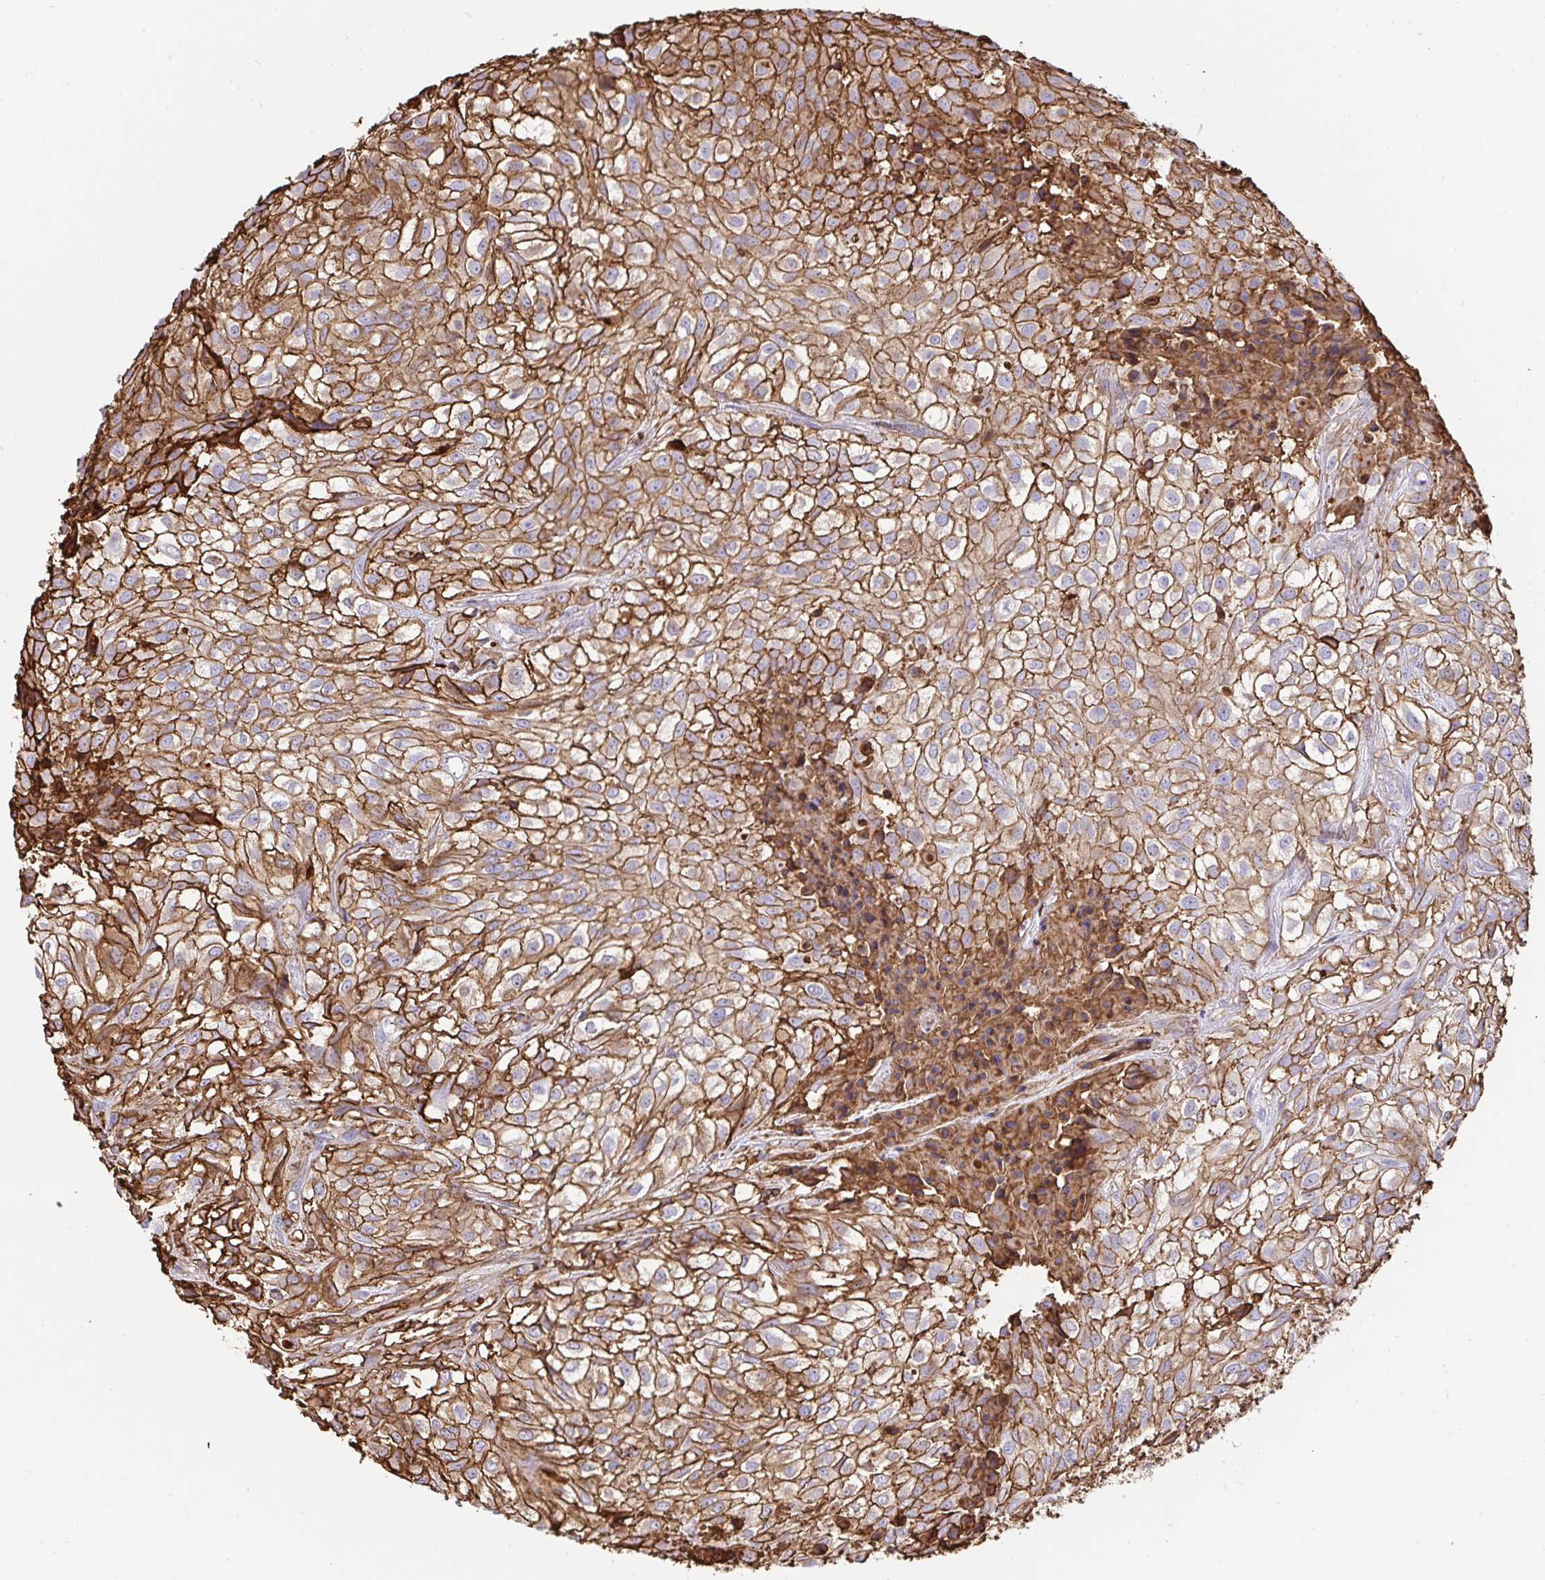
{"staining": {"intensity": "moderate", "quantity": ">75%", "location": "cytoplasmic/membranous"}, "tissue": "urothelial cancer", "cell_type": "Tumor cells", "image_type": "cancer", "snomed": [{"axis": "morphology", "description": "Urothelial carcinoma, High grade"}, {"axis": "topography", "description": "Urinary bladder"}], "caption": "This image reveals immunohistochemistry (IHC) staining of high-grade urothelial carcinoma, with medium moderate cytoplasmic/membranous expression in approximately >75% of tumor cells.", "gene": "ANXA2", "patient": {"sex": "male", "age": 56}}